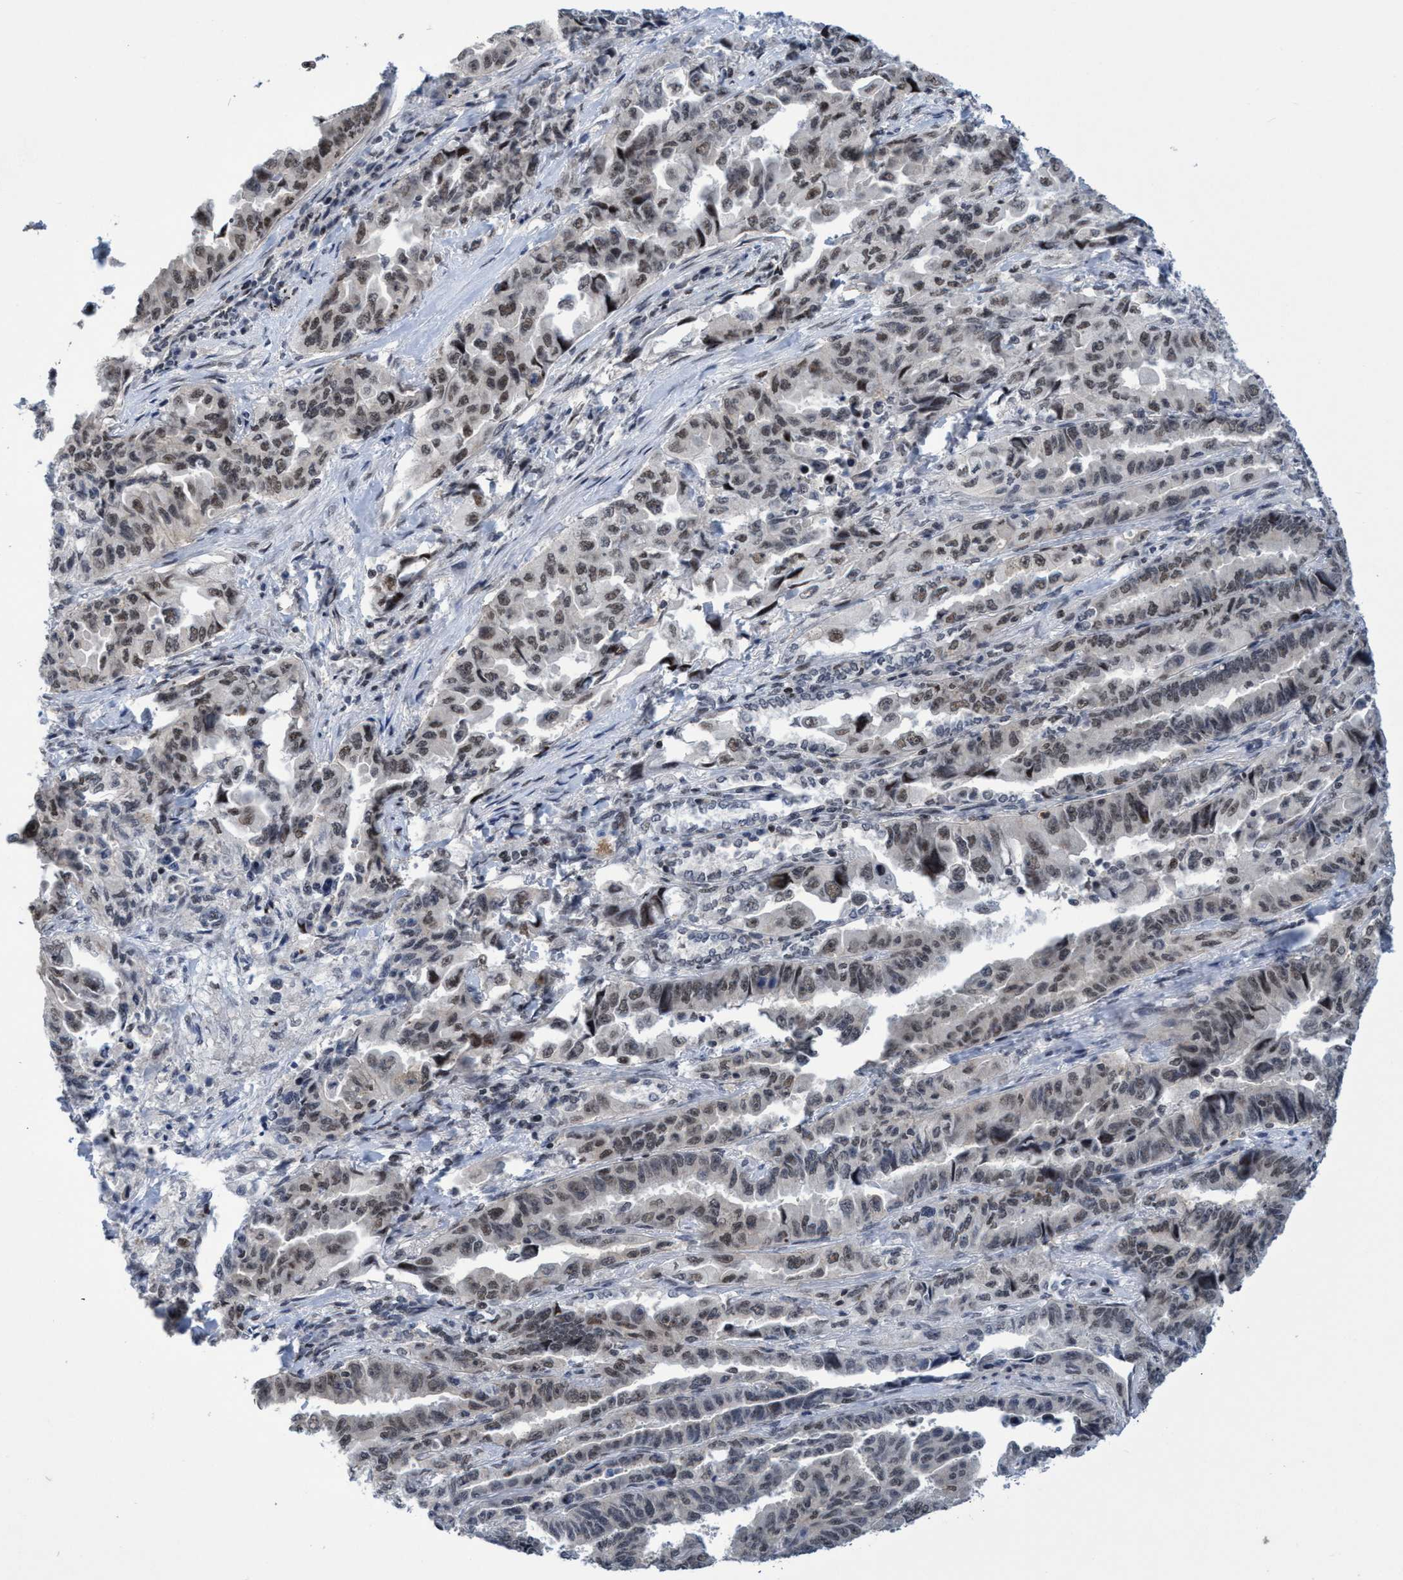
{"staining": {"intensity": "weak", "quantity": "25%-75%", "location": "nuclear"}, "tissue": "lung cancer", "cell_type": "Tumor cells", "image_type": "cancer", "snomed": [{"axis": "morphology", "description": "Adenocarcinoma, NOS"}, {"axis": "topography", "description": "Lung"}], "caption": "Immunohistochemistry micrograph of neoplastic tissue: human adenocarcinoma (lung) stained using immunohistochemistry demonstrates low levels of weak protein expression localized specifically in the nuclear of tumor cells, appearing as a nuclear brown color.", "gene": "C9orf78", "patient": {"sex": "female", "age": 51}}